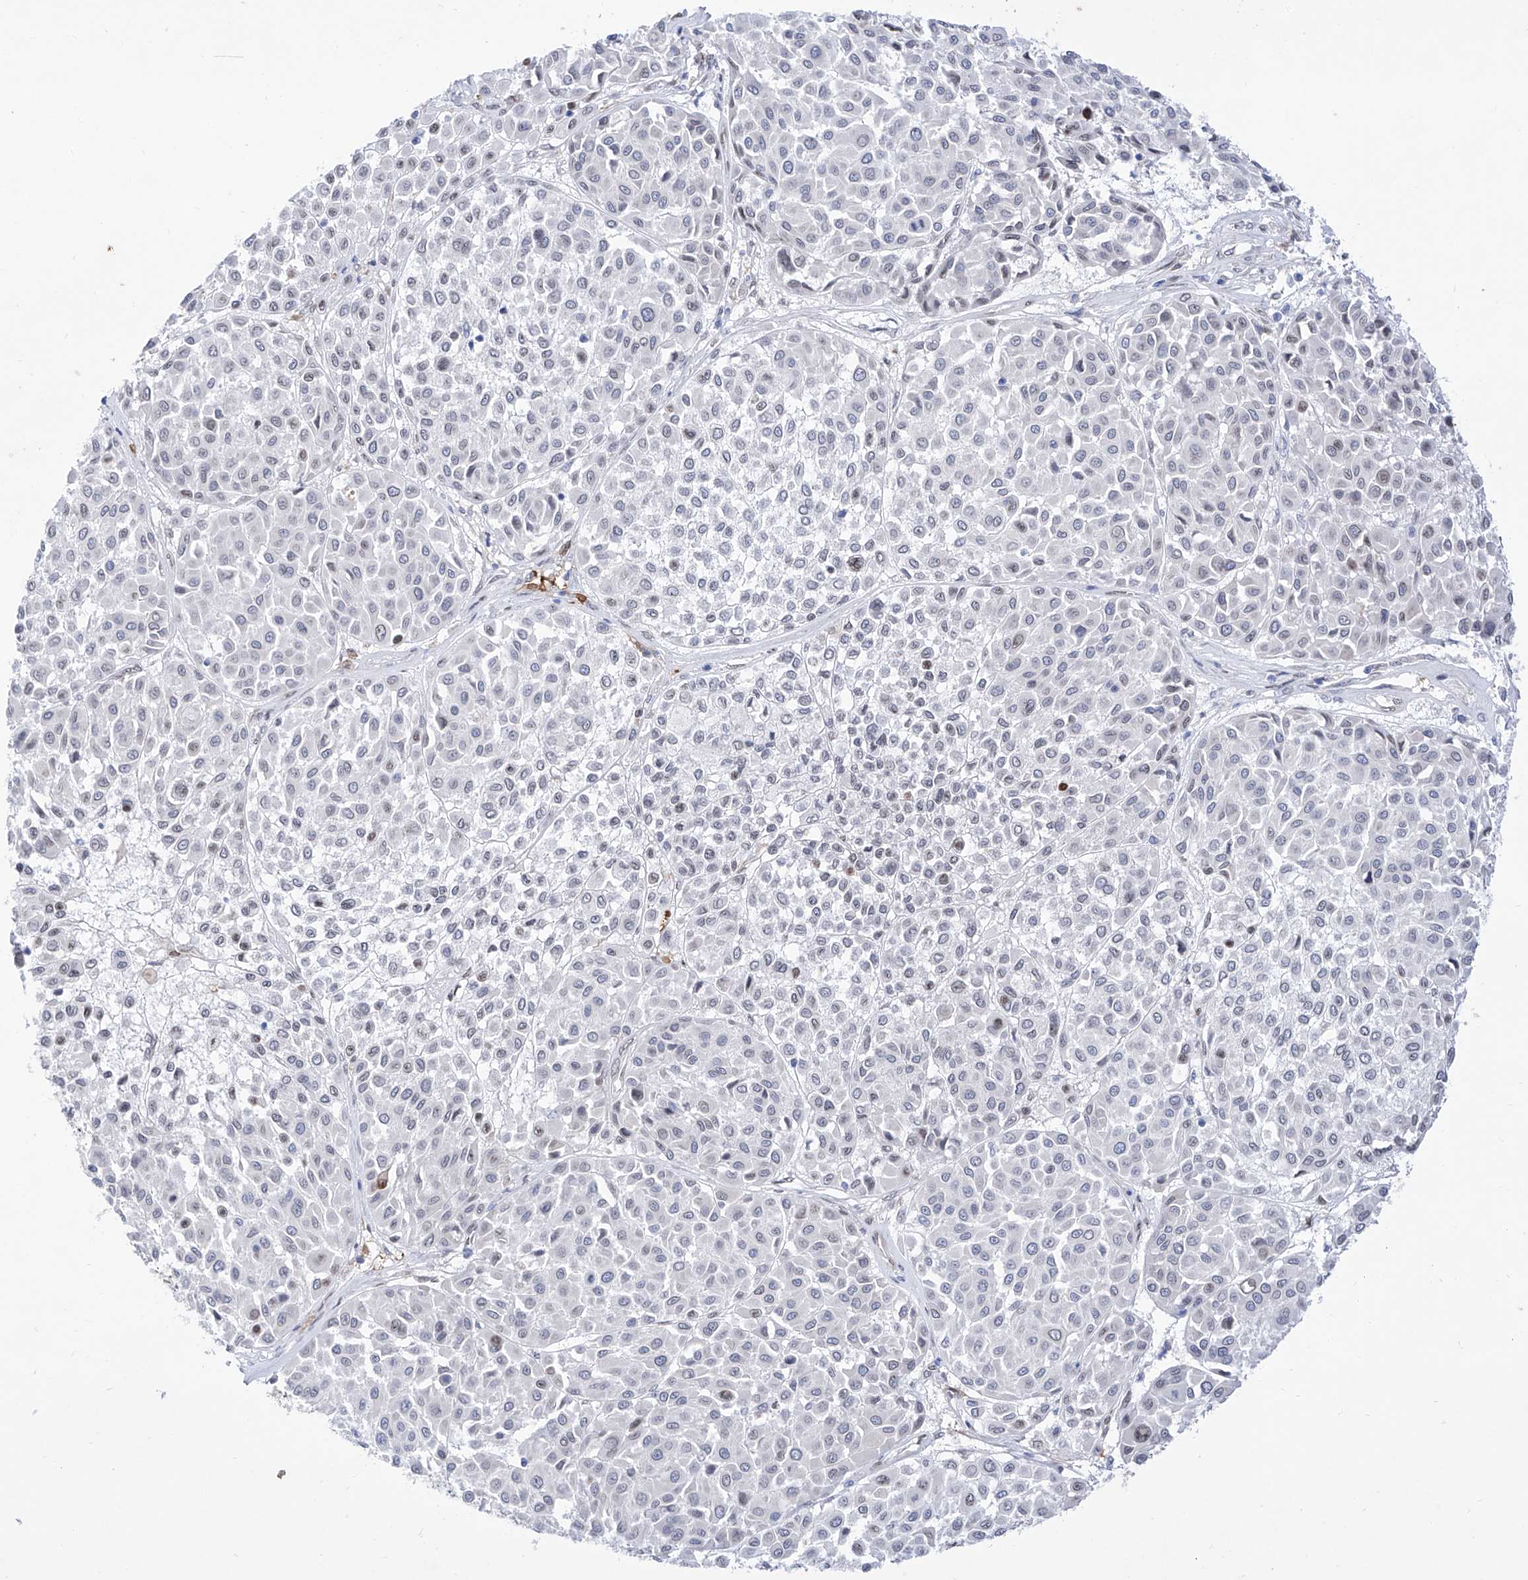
{"staining": {"intensity": "negative", "quantity": "none", "location": "none"}, "tissue": "melanoma", "cell_type": "Tumor cells", "image_type": "cancer", "snomed": [{"axis": "morphology", "description": "Malignant melanoma, Metastatic site"}, {"axis": "topography", "description": "Soft tissue"}], "caption": "A micrograph of human melanoma is negative for staining in tumor cells.", "gene": "LCLAT1", "patient": {"sex": "male", "age": 41}}